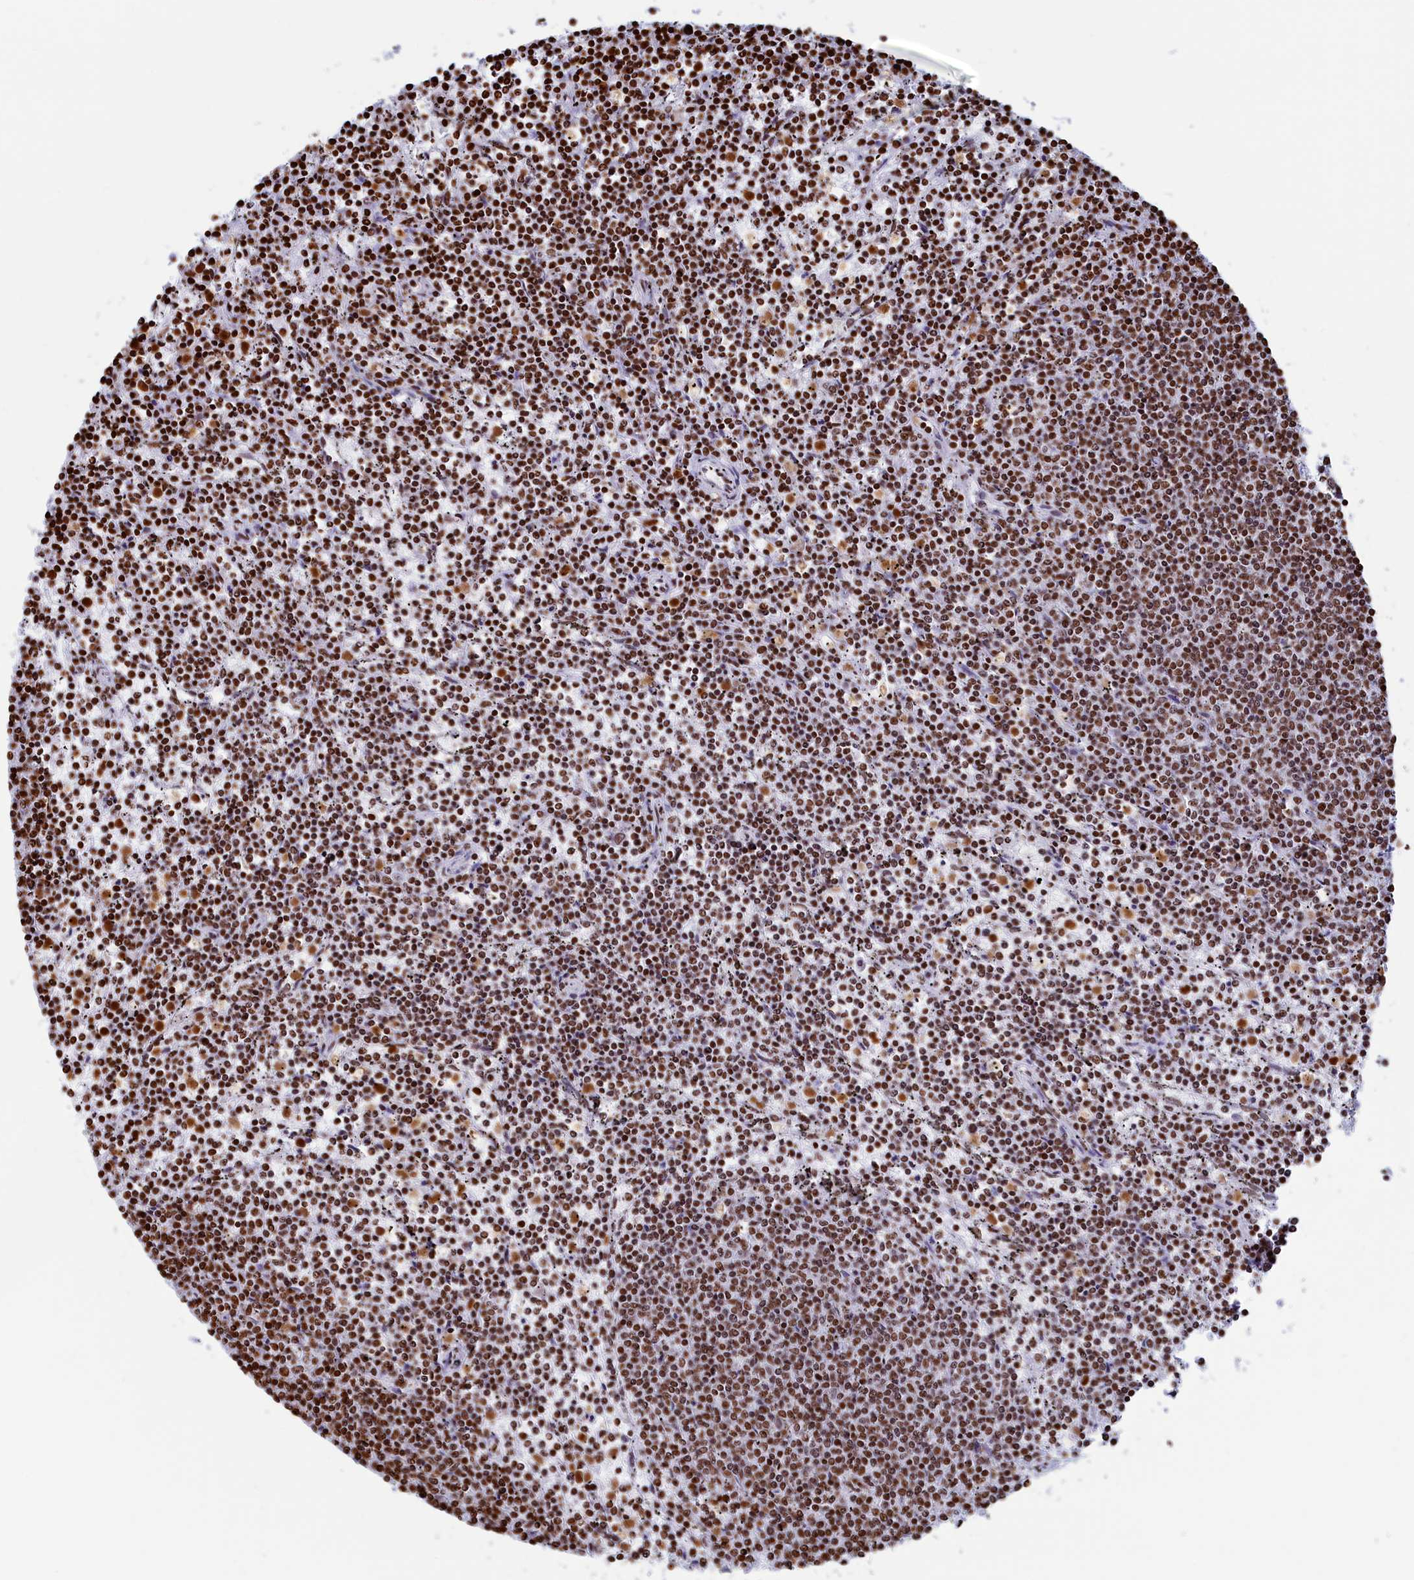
{"staining": {"intensity": "moderate", "quantity": ">75%", "location": "nuclear"}, "tissue": "lymphoma", "cell_type": "Tumor cells", "image_type": "cancer", "snomed": [{"axis": "morphology", "description": "Malignant lymphoma, non-Hodgkin's type, Low grade"}, {"axis": "topography", "description": "Spleen"}], "caption": "Immunohistochemical staining of human malignant lymphoma, non-Hodgkin's type (low-grade) exhibits medium levels of moderate nuclear expression in about >75% of tumor cells.", "gene": "APOBEC3A", "patient": {"sex": "female", "age": 50}}